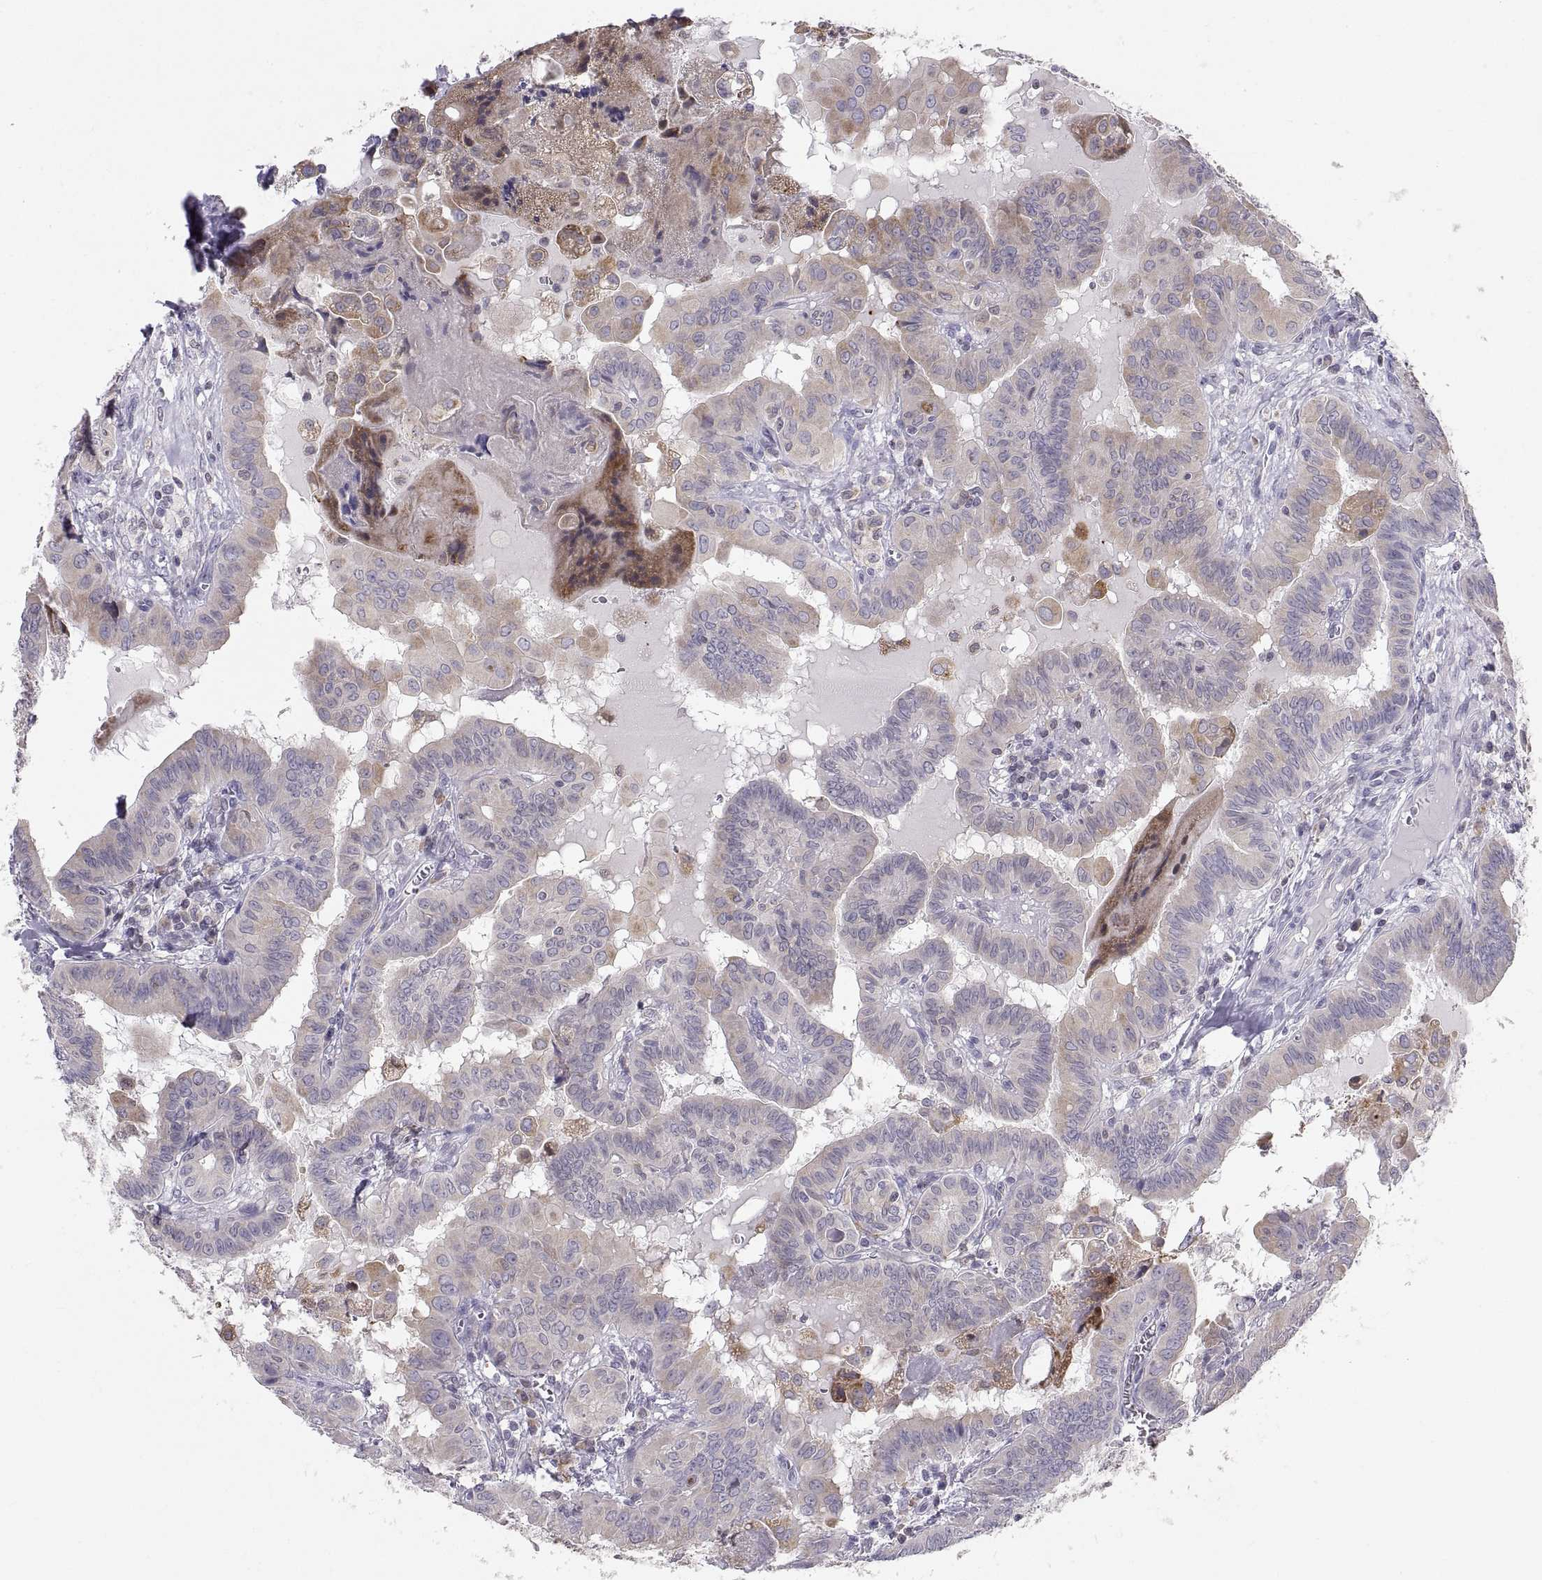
{"staining": {"intensity": "moderate", "quantity": "<25%", "location": "cytoplasmic/membranous"}, "tissue": "thyroid cancer", "cell_type": "Tumor cells", "image_type": "cancer", "snomed": [{"axis": "morphology", "description": "Papillary adenocarcinoma, NOS"}, {"axis": "topography", "description": "Thyroid gland"}], "caption": "A high-resolution micrograph shows immunohistochemistry (IHC) staining of thyroid cancer, which exhibits moderate cytoplasmic/membranous positivity in about <25% of tumor cells.", "gene": "ERO1A", "patient": {"sex": "female", "age": 37}}